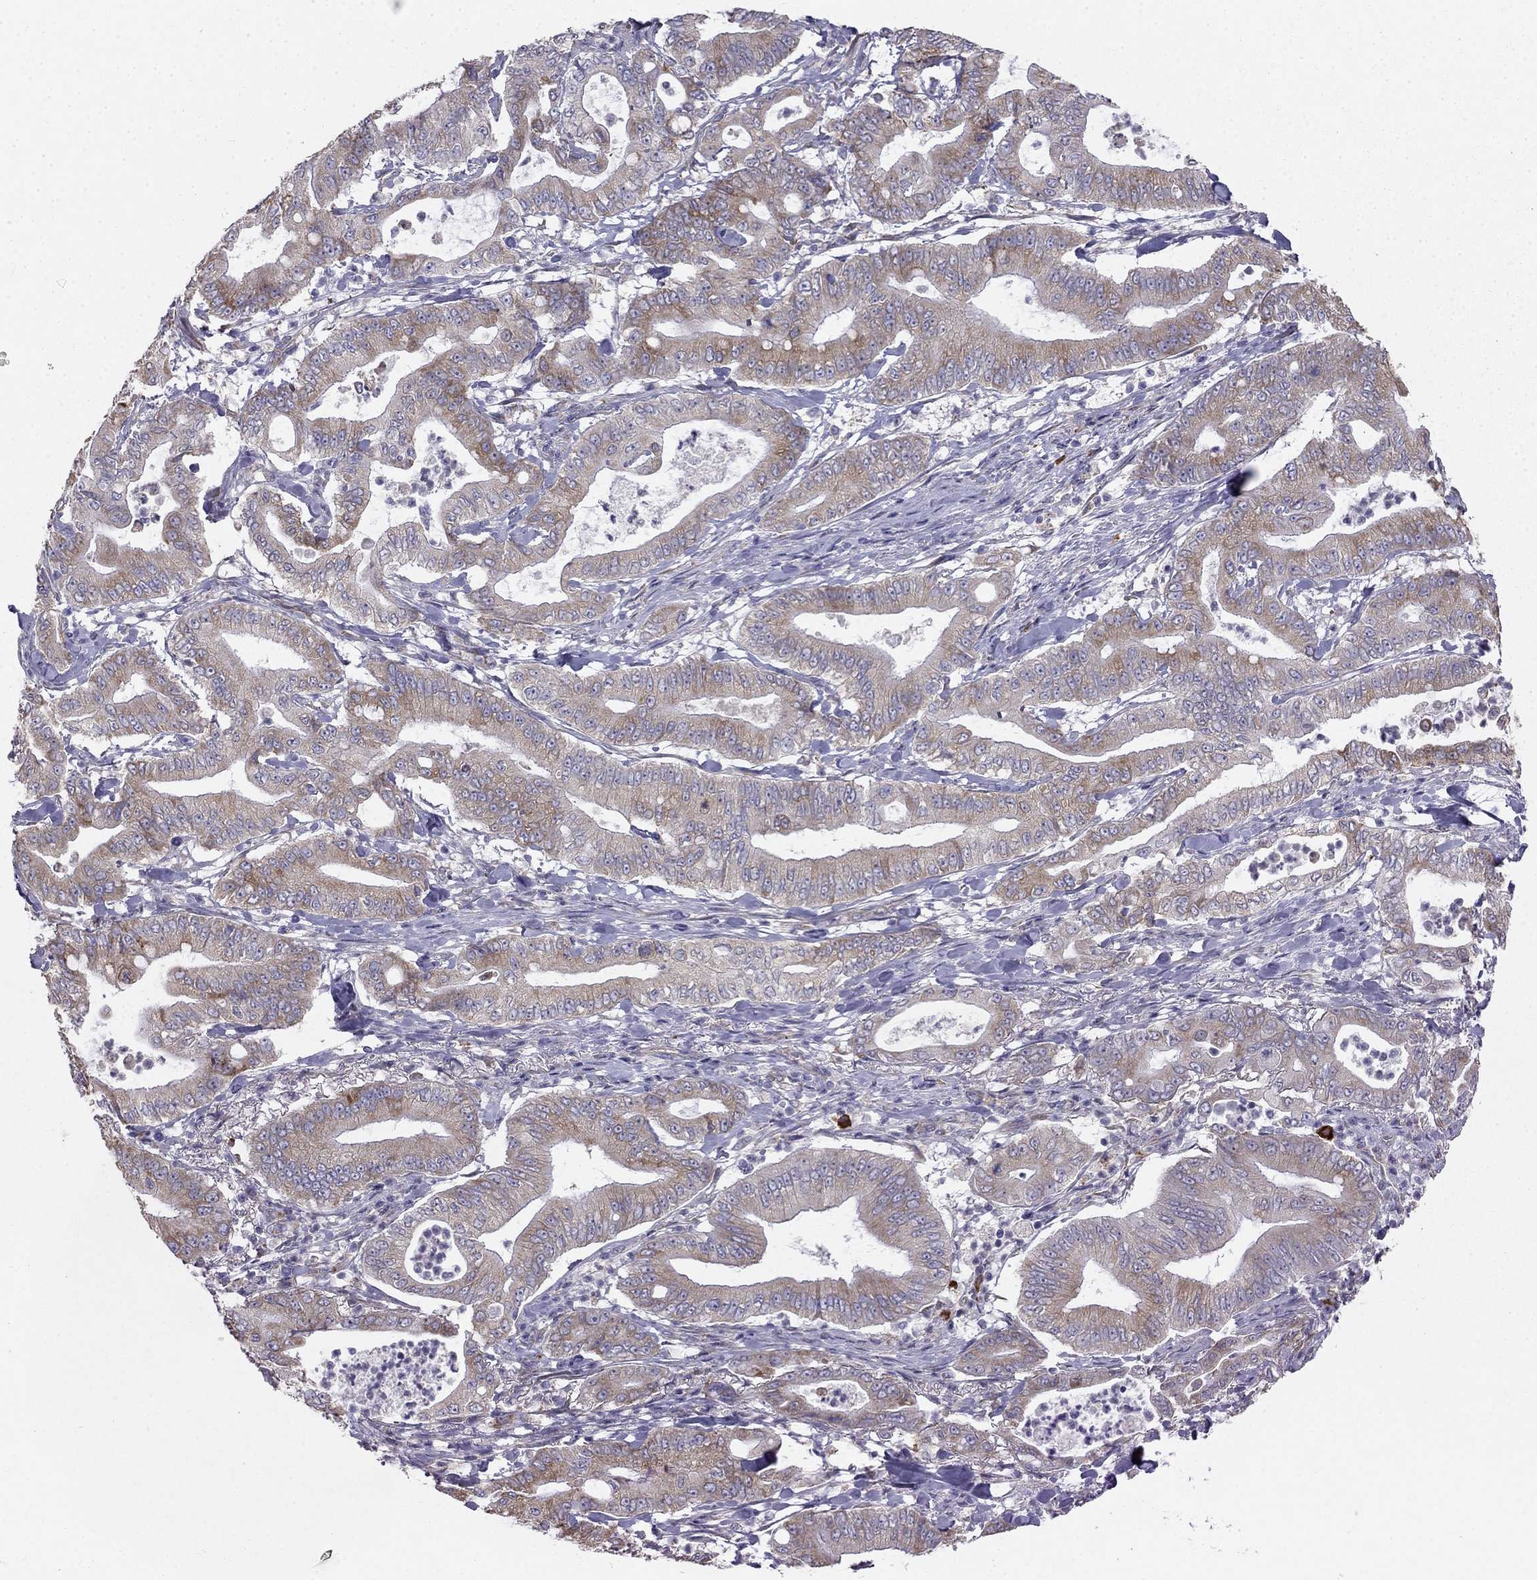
{"staining": {"intensity": "moderate", "quantity": "25%-75%", "location": "cytoplasmic/membranous"}, "tissue": "pancreatic cancer", "cell_type": "Tumor cells", "image_type": "cancer", "snomed": [{"axis": "morphology", "description": "Adenocarcinoma, NOS"}, {"axis": "topography", "description": "Pancreas"}], "caption": "Protein staining by immunohistochemistry reveals moderate cytoplasmic/membranous staining in about 25%-75% of tumor cells in pancreatic cancer (adenocarcinoma).", "gene": "LONRF2", "patient": {"sex": "male", "age": 71}}